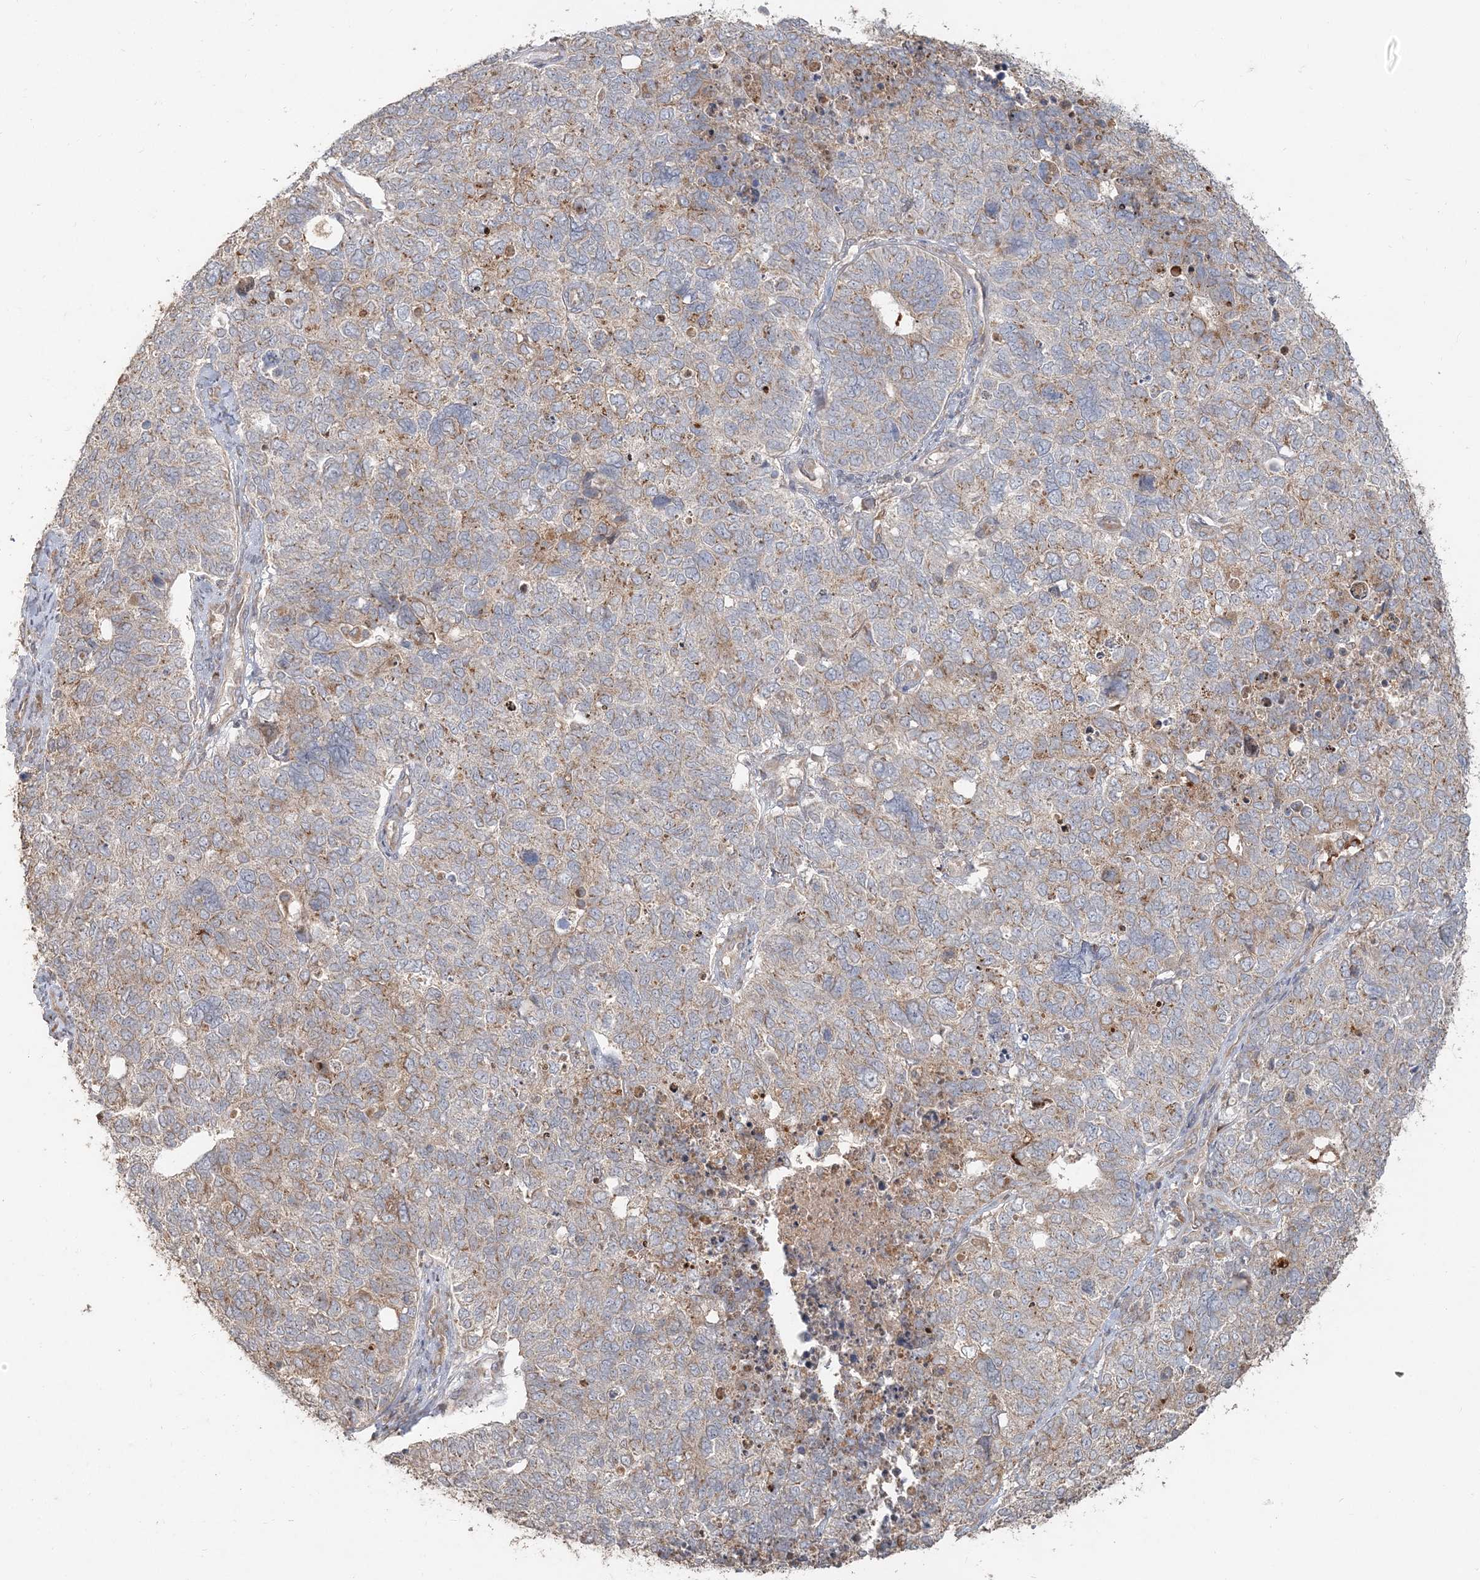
{"staining": {"intensity": "moderate", "quantity": "25%-75%", "location": "cytoplasmic/membranous"}, "tissue": "cervical cancer", "cell_type": "Tumor cells", "image_type": "cancer", "snomed": [{"axis": "morphology", "description": "Squamous cell carcinoma, NOS"}, {"axis": "topography", "description": "Cervix"}], "caption": "Cervical cancer tissue demonstrates moderate cytoplasmic/membranous staining in about 25%-75% of tumor cells, visualized by immunohistochemistry.", "gene": "RAB14", "patient": {"sex": "female", "age": 63}}